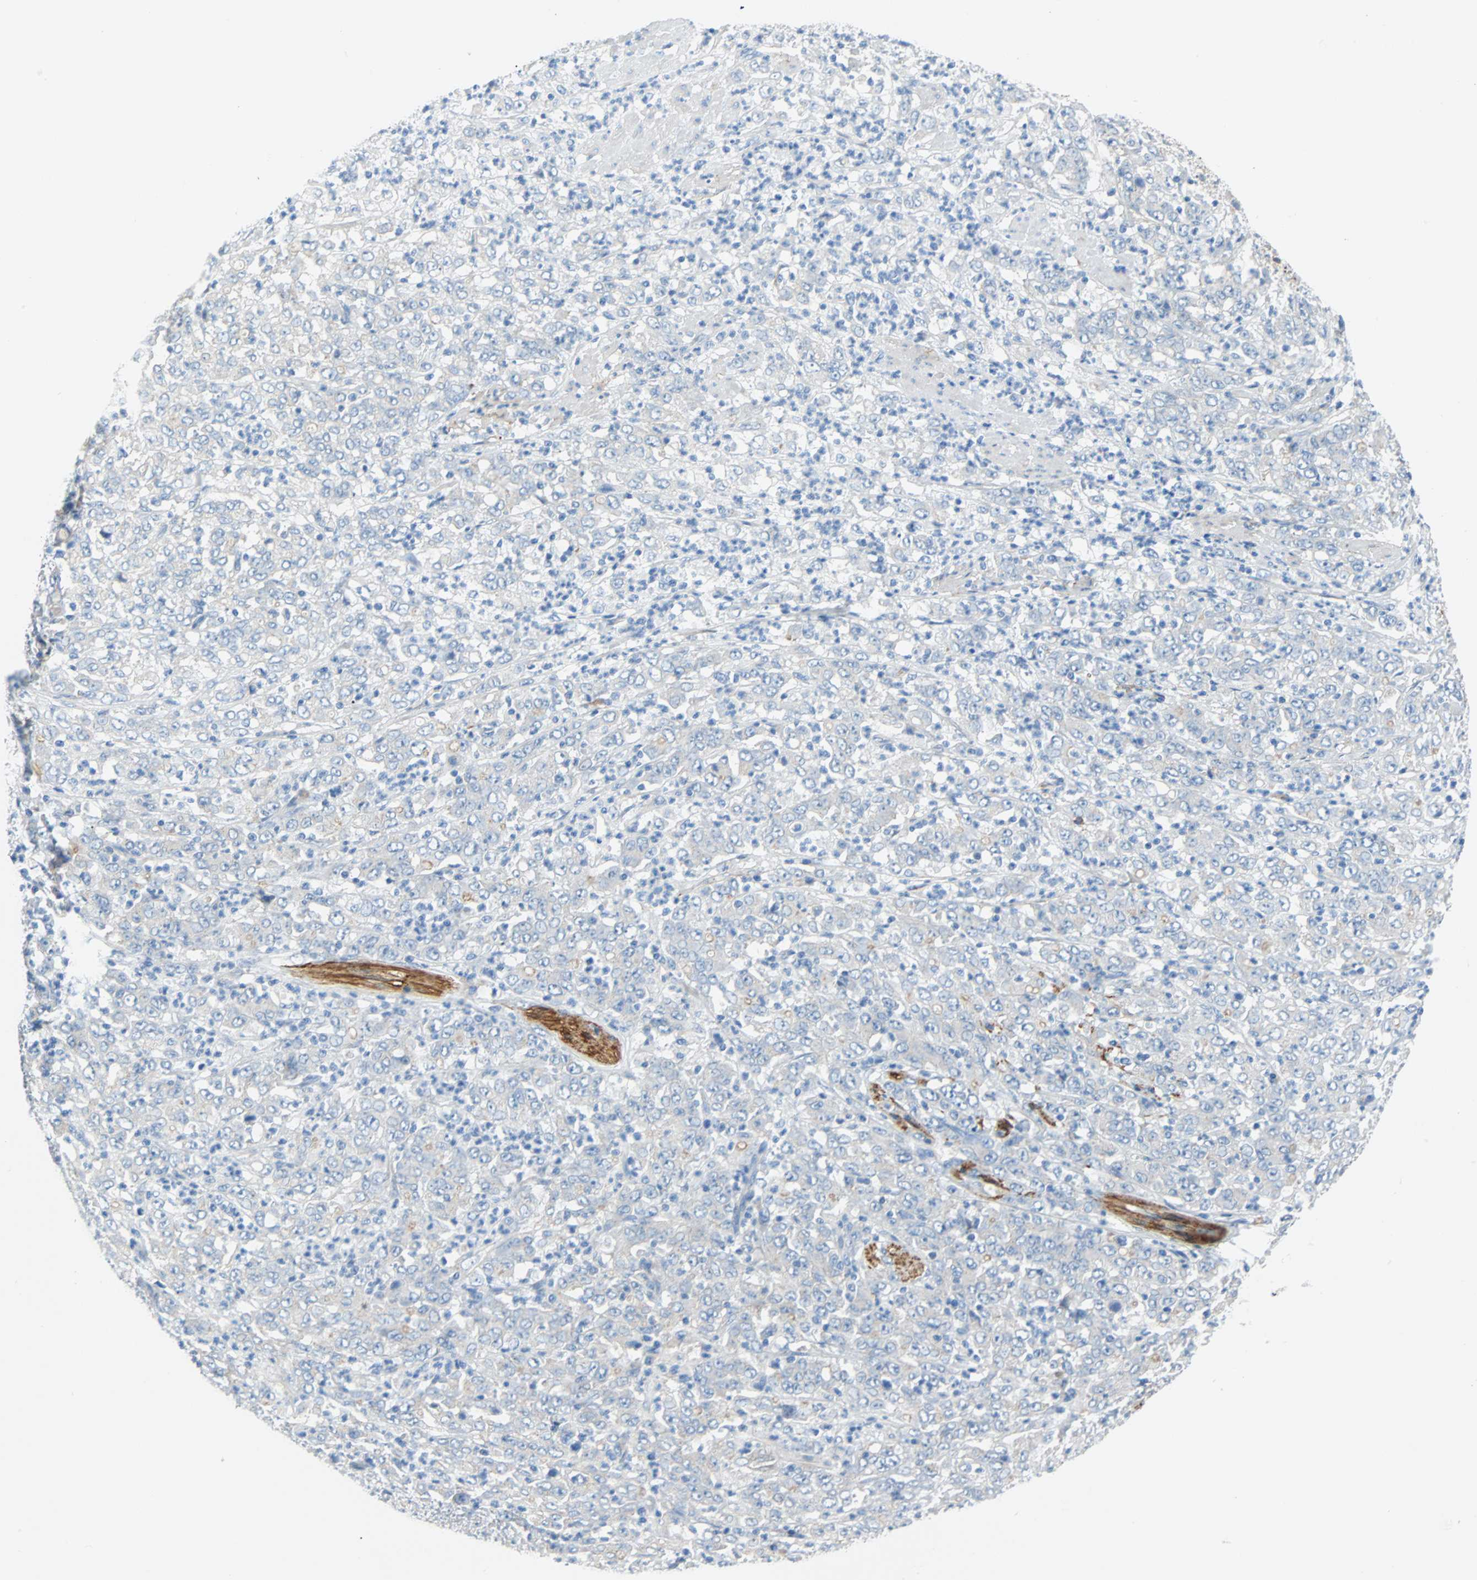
{"staining": {"intensity": "weak", "quantity": "<25%", "location": "cytoplasmic/membranous"}, "tissue": "stomach cancer", "cell_type": "Tumor cells", "image_type": "cancer", "snomed": [{"axis": "morphology", "description": "Adenocarcinoma, NOS"}, {"axis": "topography", "description": "Stomach, lower"}], "caption": "IHC photomicrograph of neoplastic tissue: adenocarcinoma (stomach) stained with DAB reveals no significant protein positivity in tumor cells. Nuclei are stained in blue.", "gene": "PDPN", "patient": {"sex": "female", "age": 71}}